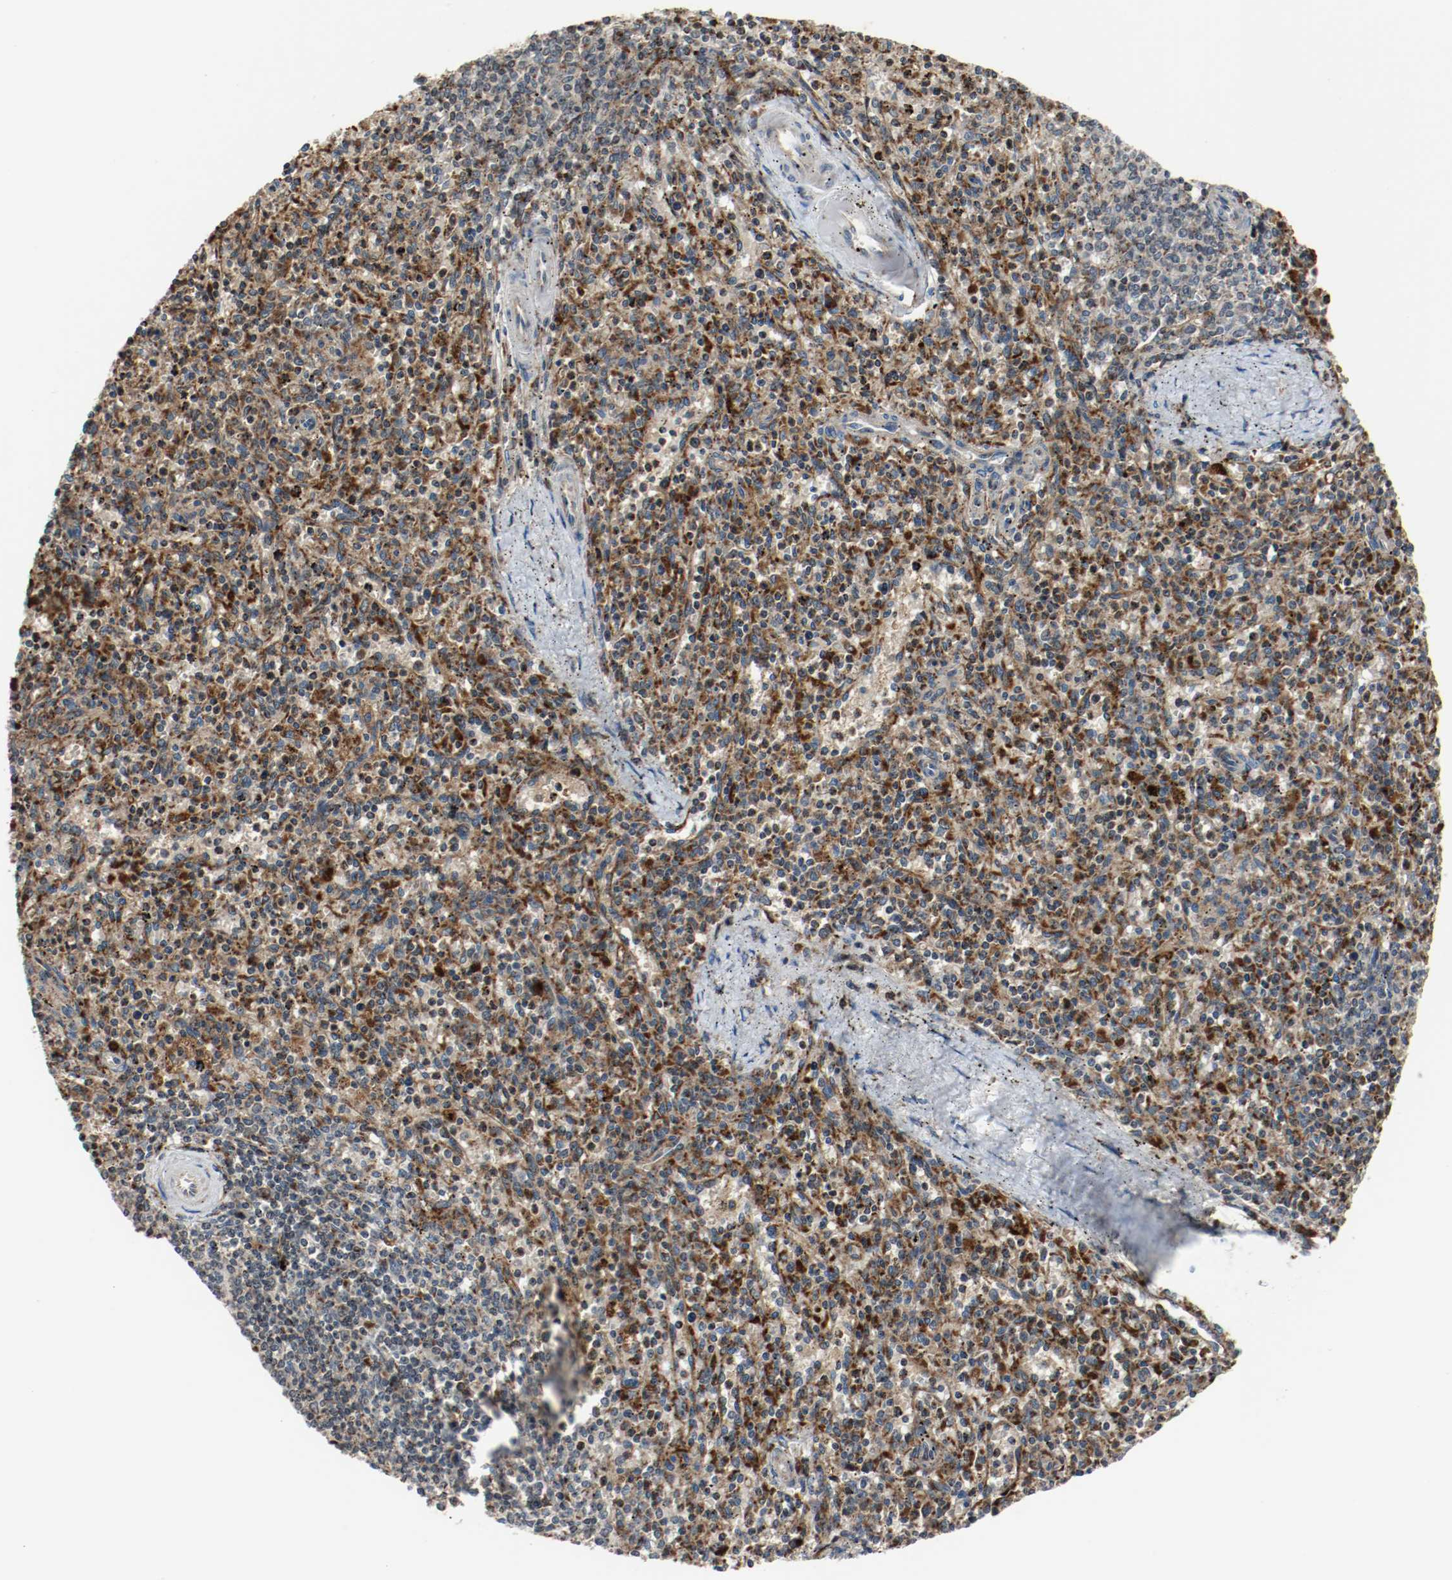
{"staining": {"intensity": "strong", "quantity": ">75%", "location": "cytoplasmic/membranous"}, "tissue": "spleen", "cell_type": "Cells in red pulp", "image_type": "normal", "snomed": [{"axis": "morphology", "description": "Normal tissue, NOS"}, {"axis": "topography", "description": "Spleen"}], "caption": "Immunohistochemical staining of normal spleen displays strong cytoplasmic/membranous protein staining in about >75% of cells in red pulp.", "gene": "LAMP2", "patient": {"sex": "male", "age": 72}}